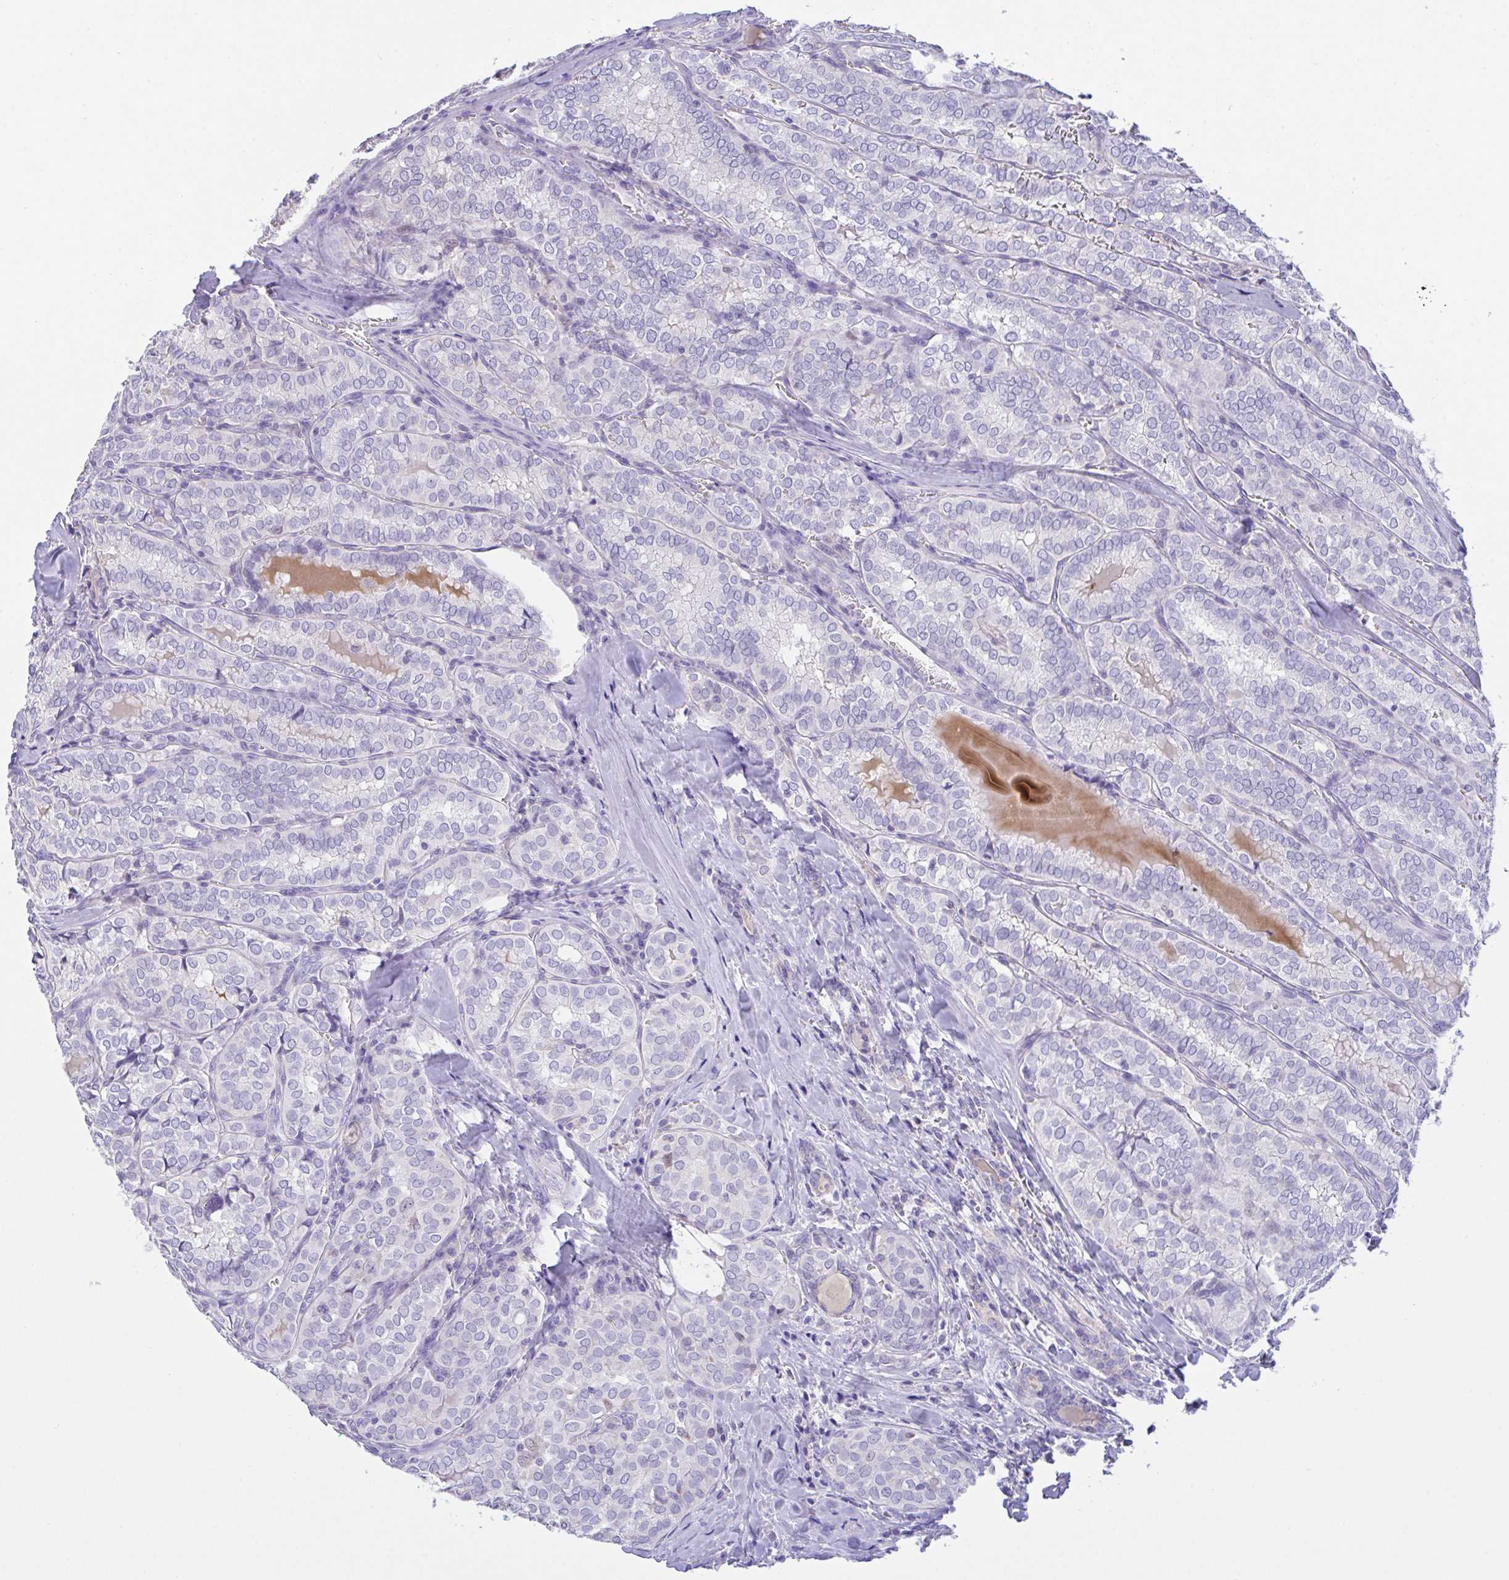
{"staining": {"intensity": "negative", "quantity": "none", "location": "none"}, "tissue": "thyroid cancer", "cell_type": "Tumor cells", "image_type": "cancer", "snomed": [{"axis": "morphology", "description": "Papillary adenocarcinoma, NOS"}, {"axis": "topography", "description": "Thyroid gland"}], "caption": "Human thyroid cancer stained for a protein using immunohistochemistry (IHC) displays no expression in tumor cells.", "gene": "CA10", "patient": {"sex": "female", "age": 30}}